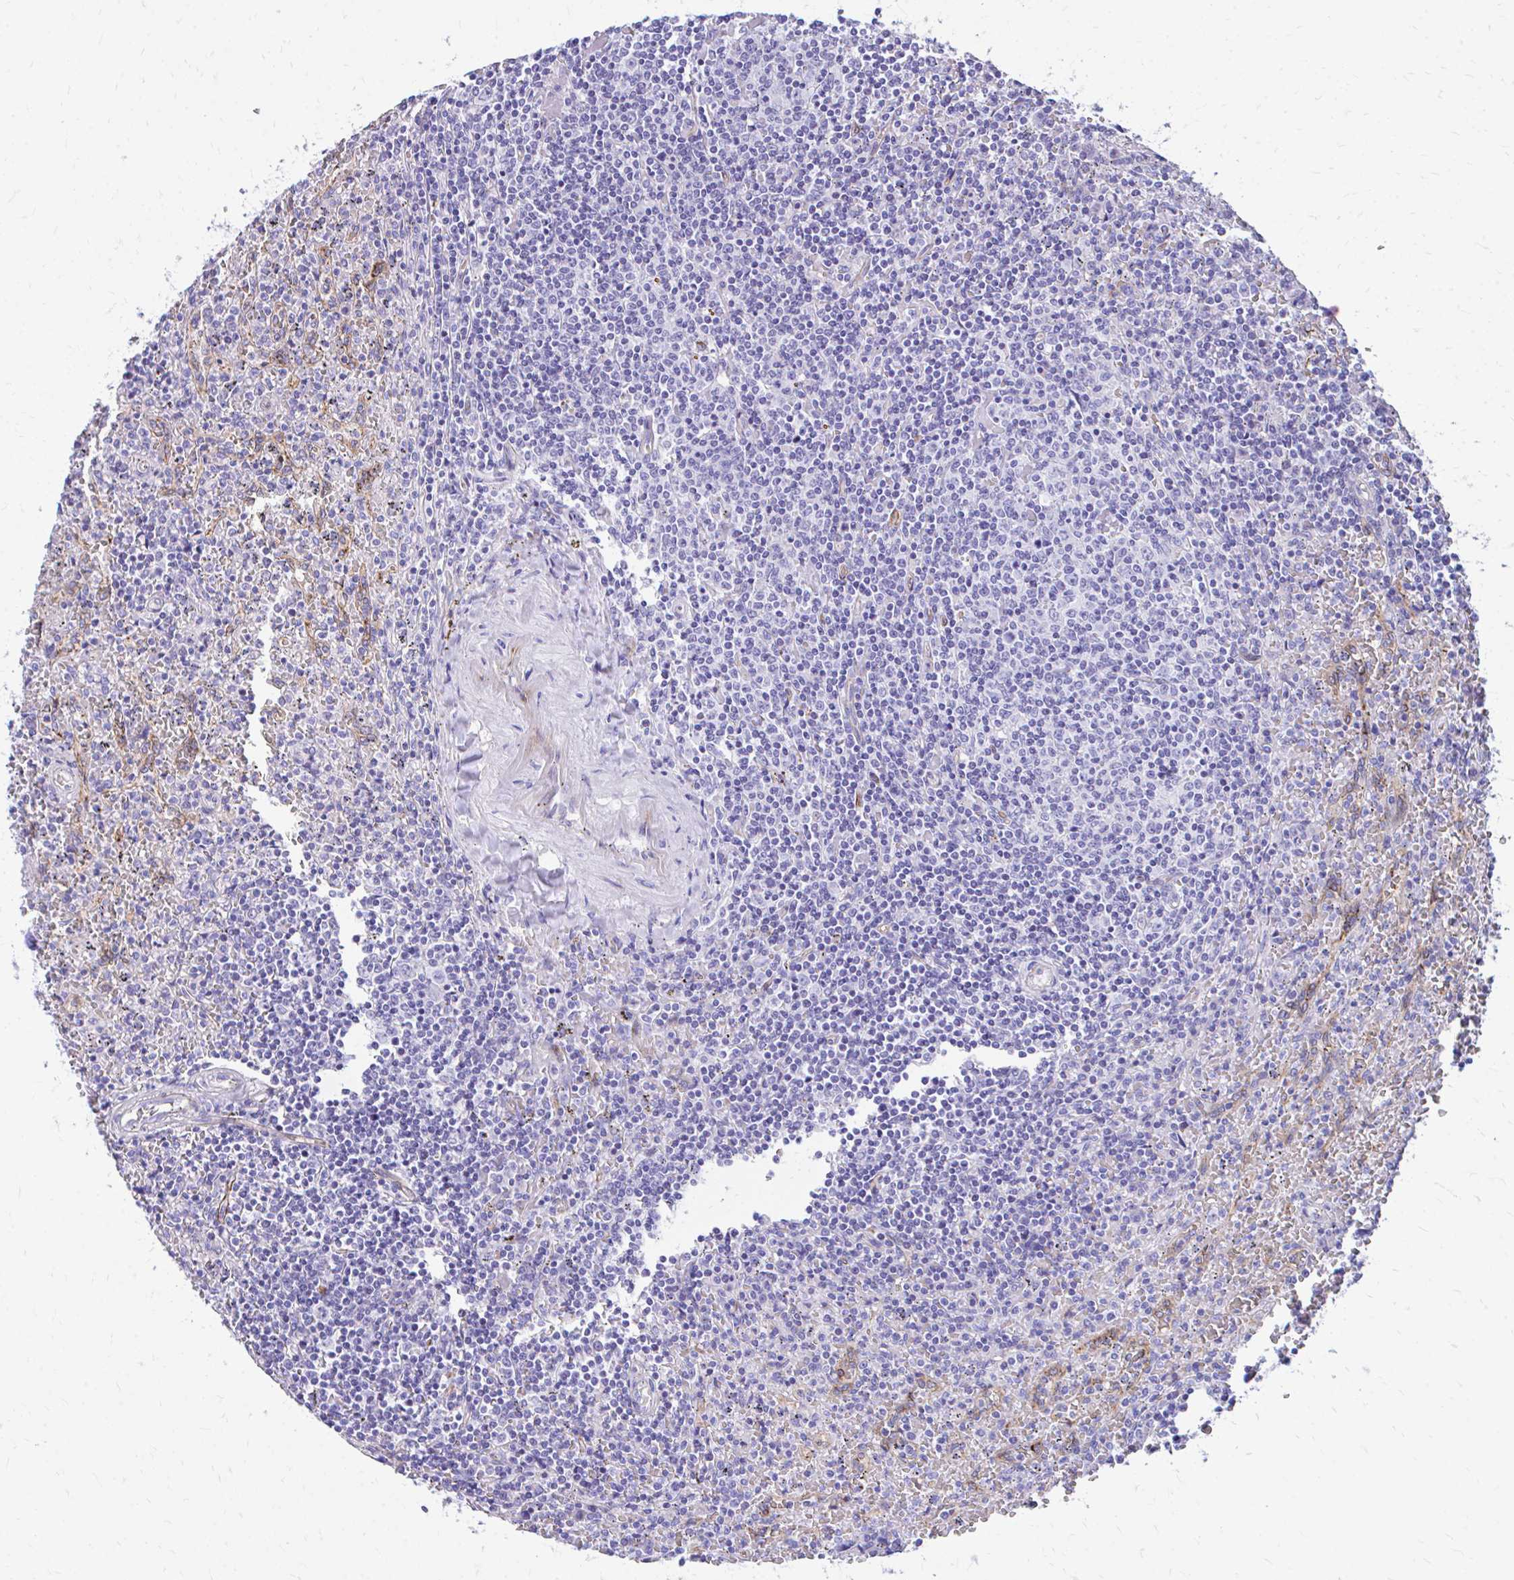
{"staining": {"intensity": "negative", "quantity": "none", "location": "none"}, "tissue": "lymphoma", "cell_type": "Tumor cells", "image_type": "cancer", "snomed": [{"axis": "morphology", "description": "Malignant lymphoma, non-Hodgkin's type, Low grade"}, {"axis": "topography", "description": "Spleen"}], "caption": "Immunohistochemical staining of human lymphoma shows no significant expression in tumor cells.", "gene": "KRIT1", "patient": {"sex": "female", "age": 64}}